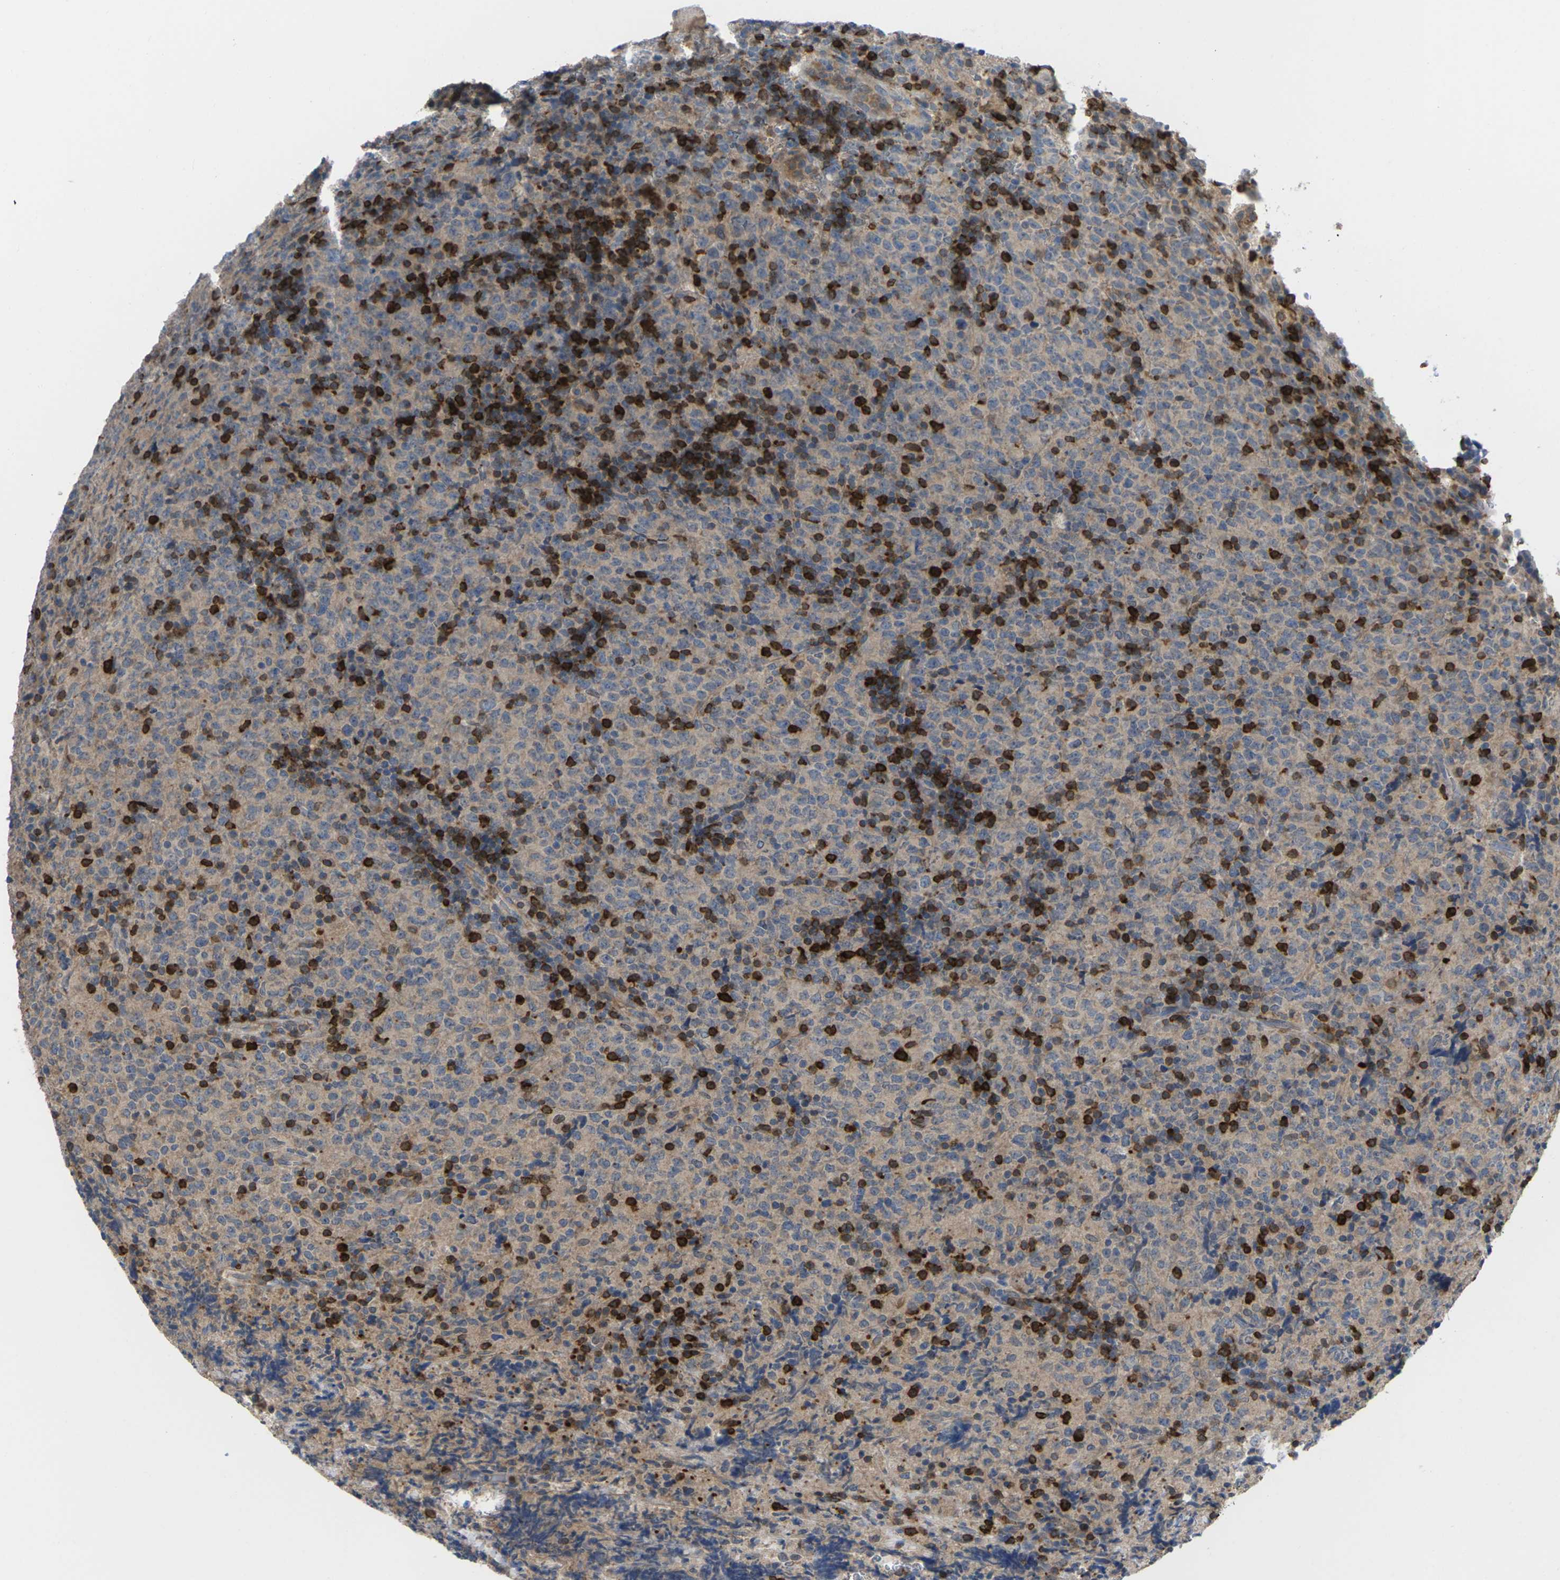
{"staining": {"intensity": "strong", "quantity": "25%-75%", "location": "cytoplasmic/membranous"}, "tissue": "lymphoma", "cell_type": "Tumor cells", "image_type": "cancer", "snomed": [{"axis": "morphology", "description": "Malignant lymphoma, non-Hodgkin's type, High grade"}, {"axis": "topography", "description": "Tonsil"}], "caption": "Protein expression by immunohistochemistry (IHC) reveals strong cytoplasmic/membranous expression in approximately 25%-75% of tumor cells in malignant lymphoma, non-Hodgkin's type (high-grade).", "gene": "TIAM1", "patient": {"sex": "female", "age": 36}}